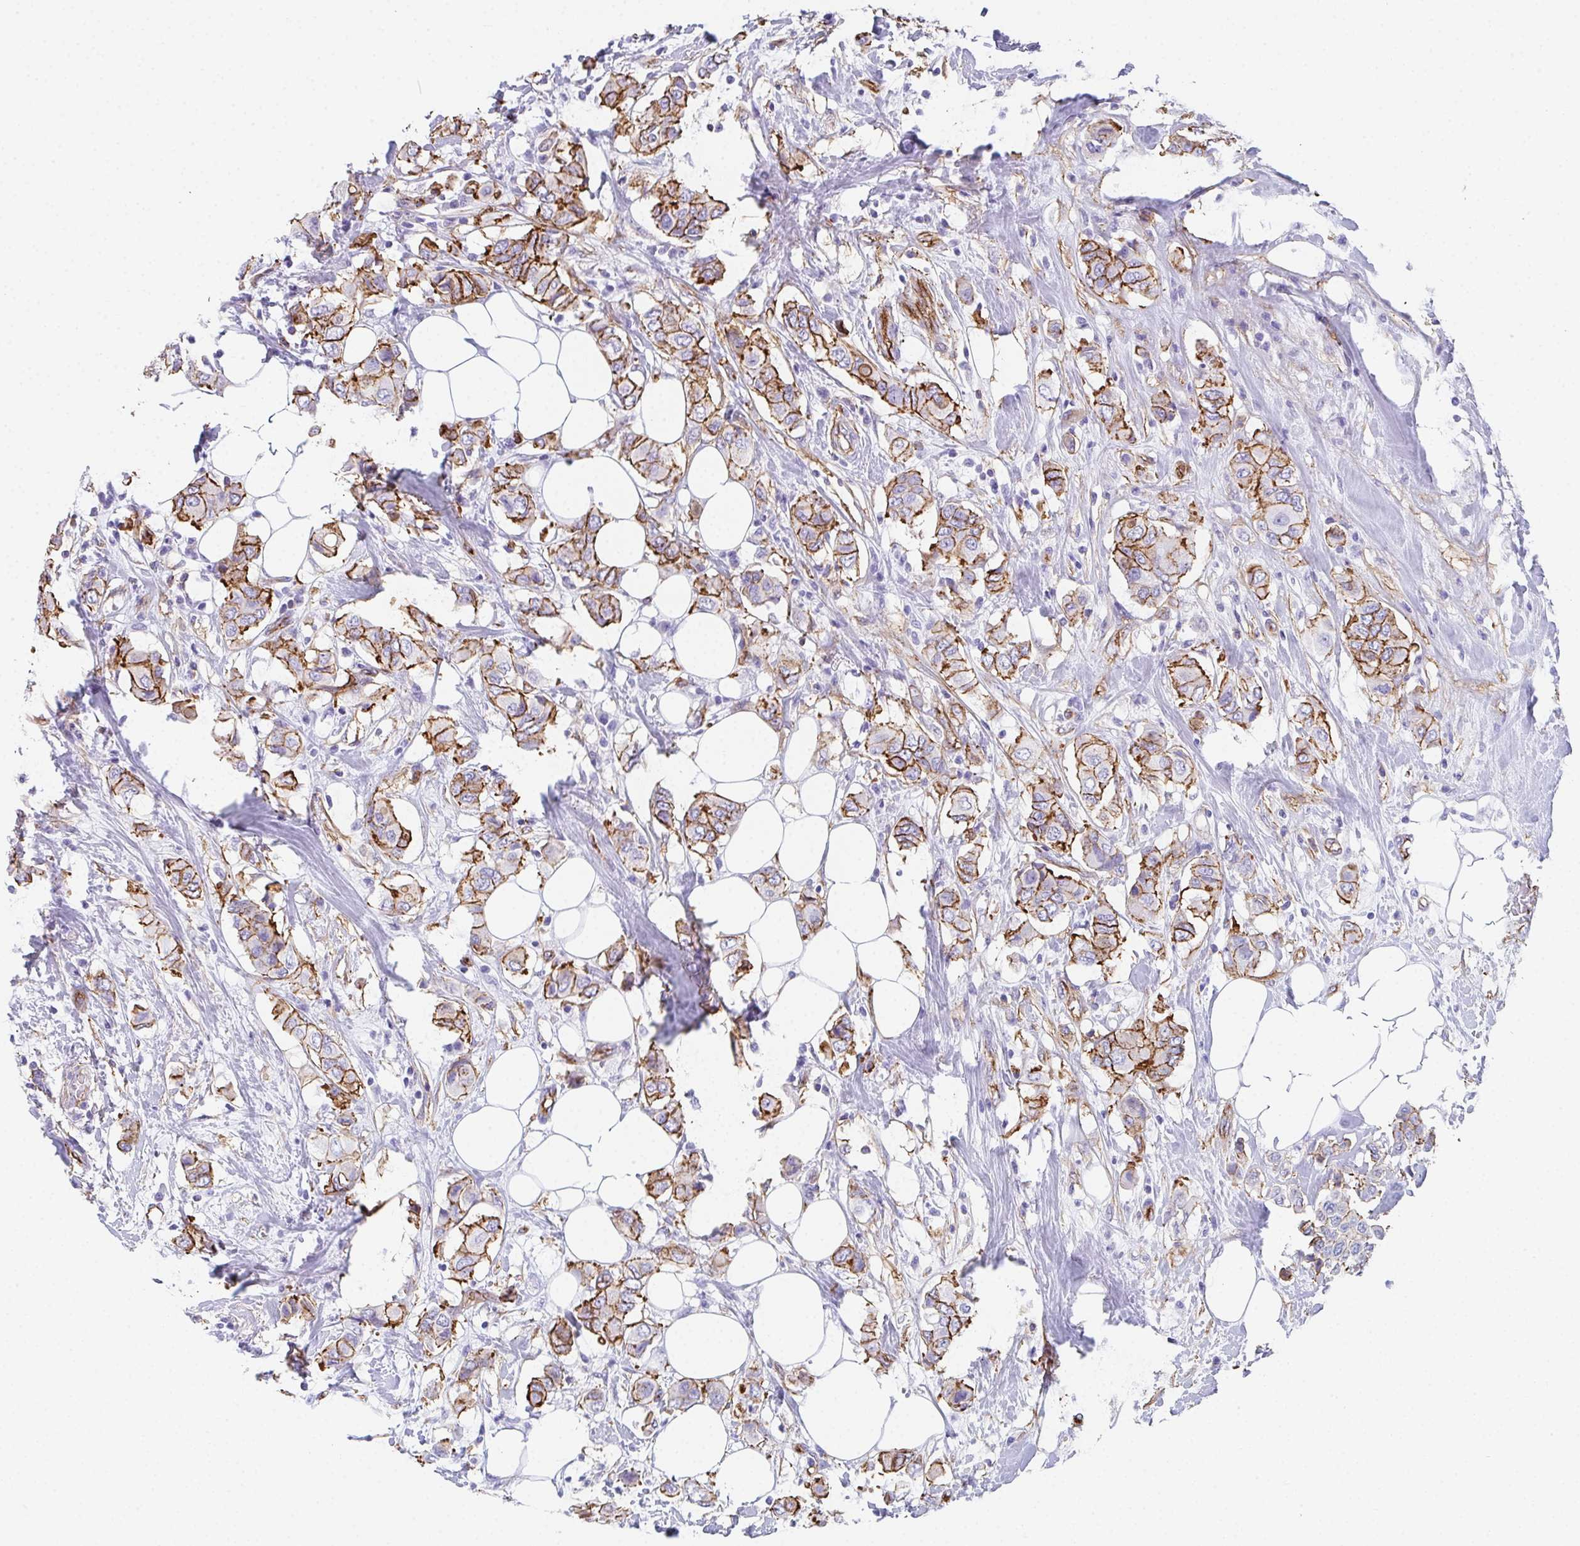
{"staining": {"intensity": "moderate", "quantity": ">75%", "location": "cytoplasmic/membranous"}, "tissue": "breast cancer", "cell_type": "Tumor cells", "image_type": "cancer", "snomed": [{"axis": "morphology", "description": "Lobular carcinoma"}, {"axis": "topography", "description": "Breast"}], "caption": "Immunohistochemical staining of breast cancer (lobular carcinoma) displays medium levels of moderate cytoplasmic/membranous staining in about >75% of tumor cells.", "gene": "DBN1", "patient": {"sex": "female", "age": 51}}